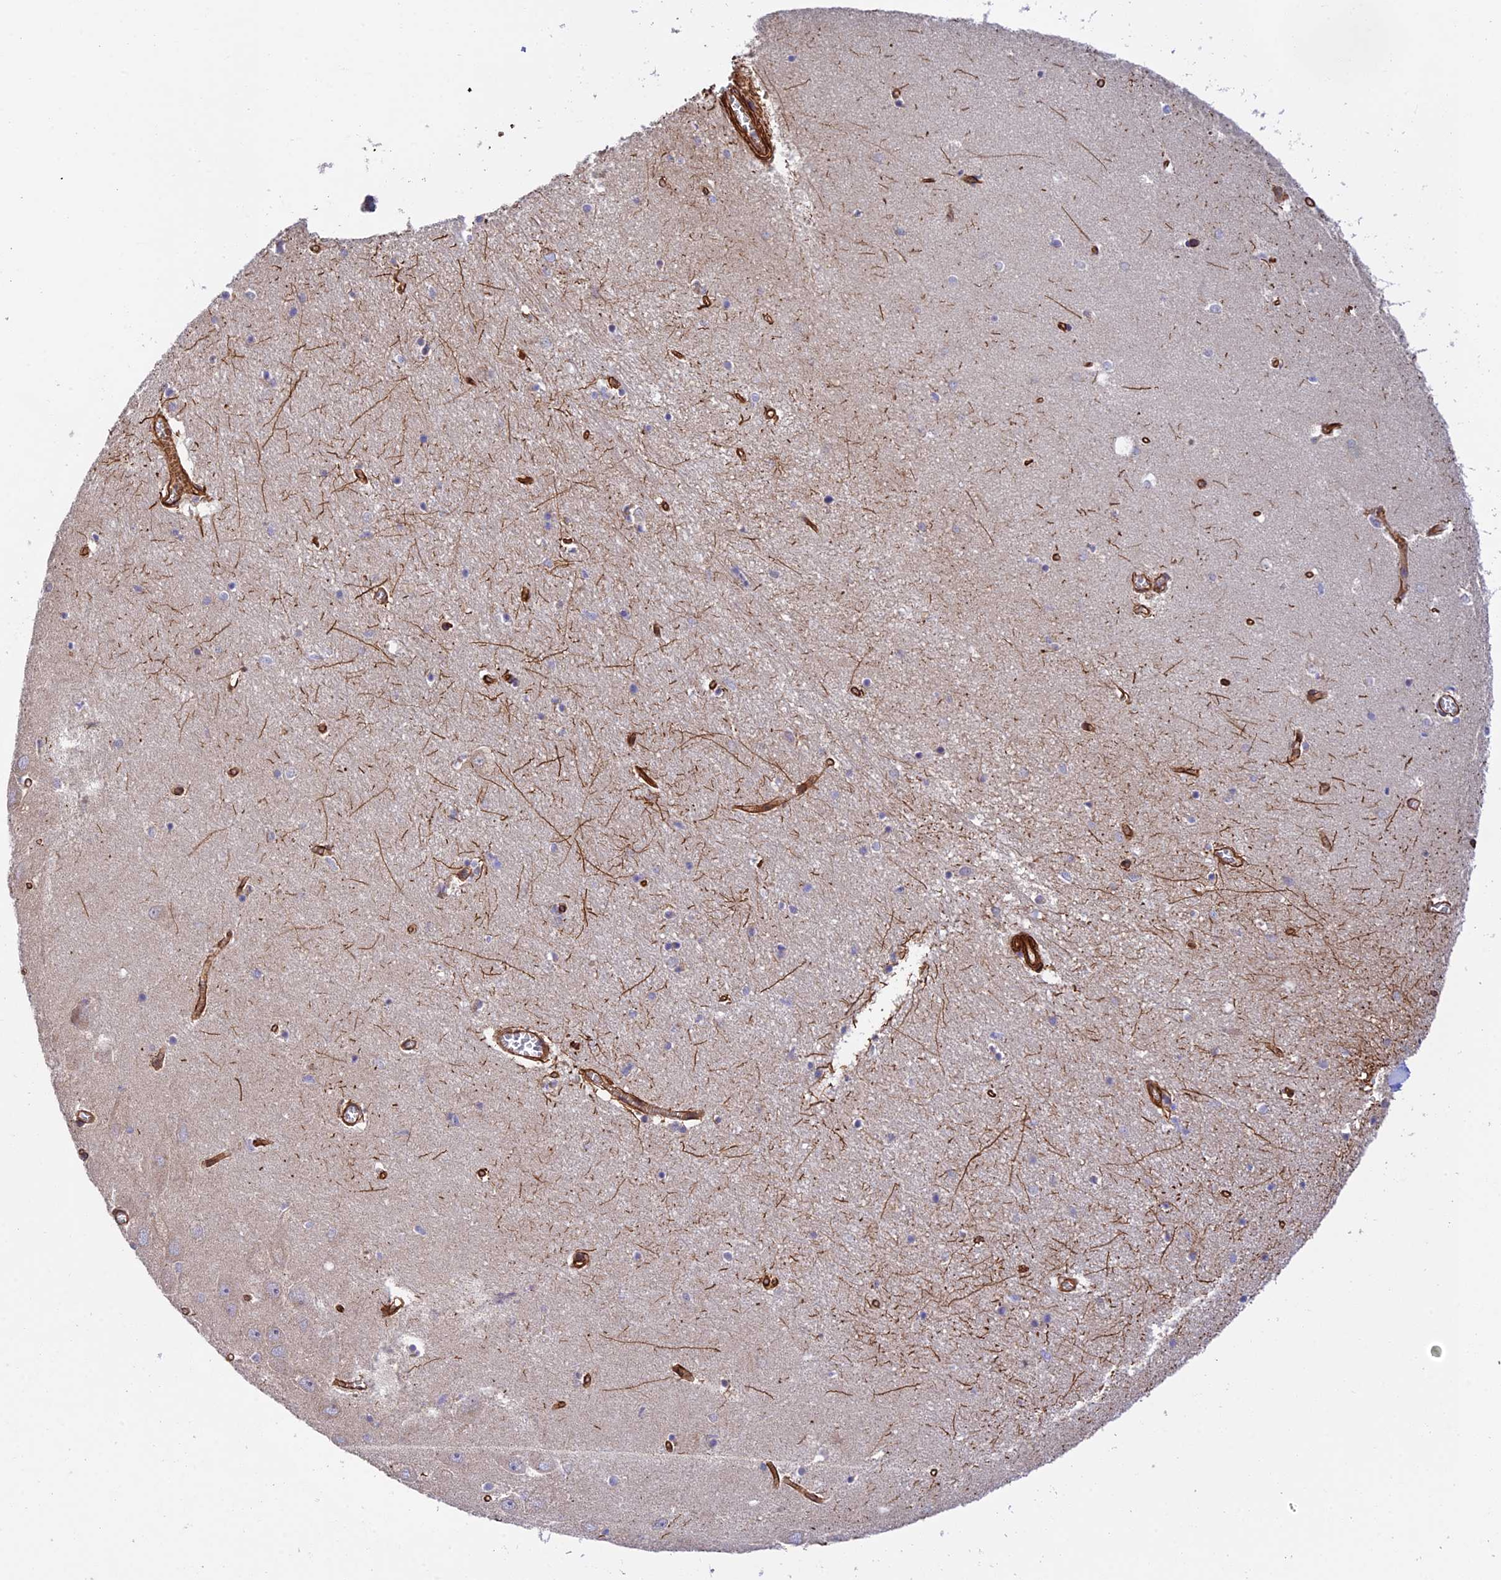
{"staining": {"intensity": "moderate", "quantity": "<25%", "location": "cytoplasmic/membranous"}, "tissue": "hippocampus", "cell_type": "Glial cells", "image_type": "normal", "snomed": [{"axis": "morphology", "description": "Normal tissue, NOS"}, {"axis": "topography", "description": "Hippocampus"}], "caption": "Immunohistochemistry (IHC) photomicrograph of normal hippocampus stained for a protein (brown), which displays low levels of moderate cytoplasmic/membranous expression in about <25% of glial cells.", "gene": "MYO9A", "patient": {"sex": "female", "age": 64}}